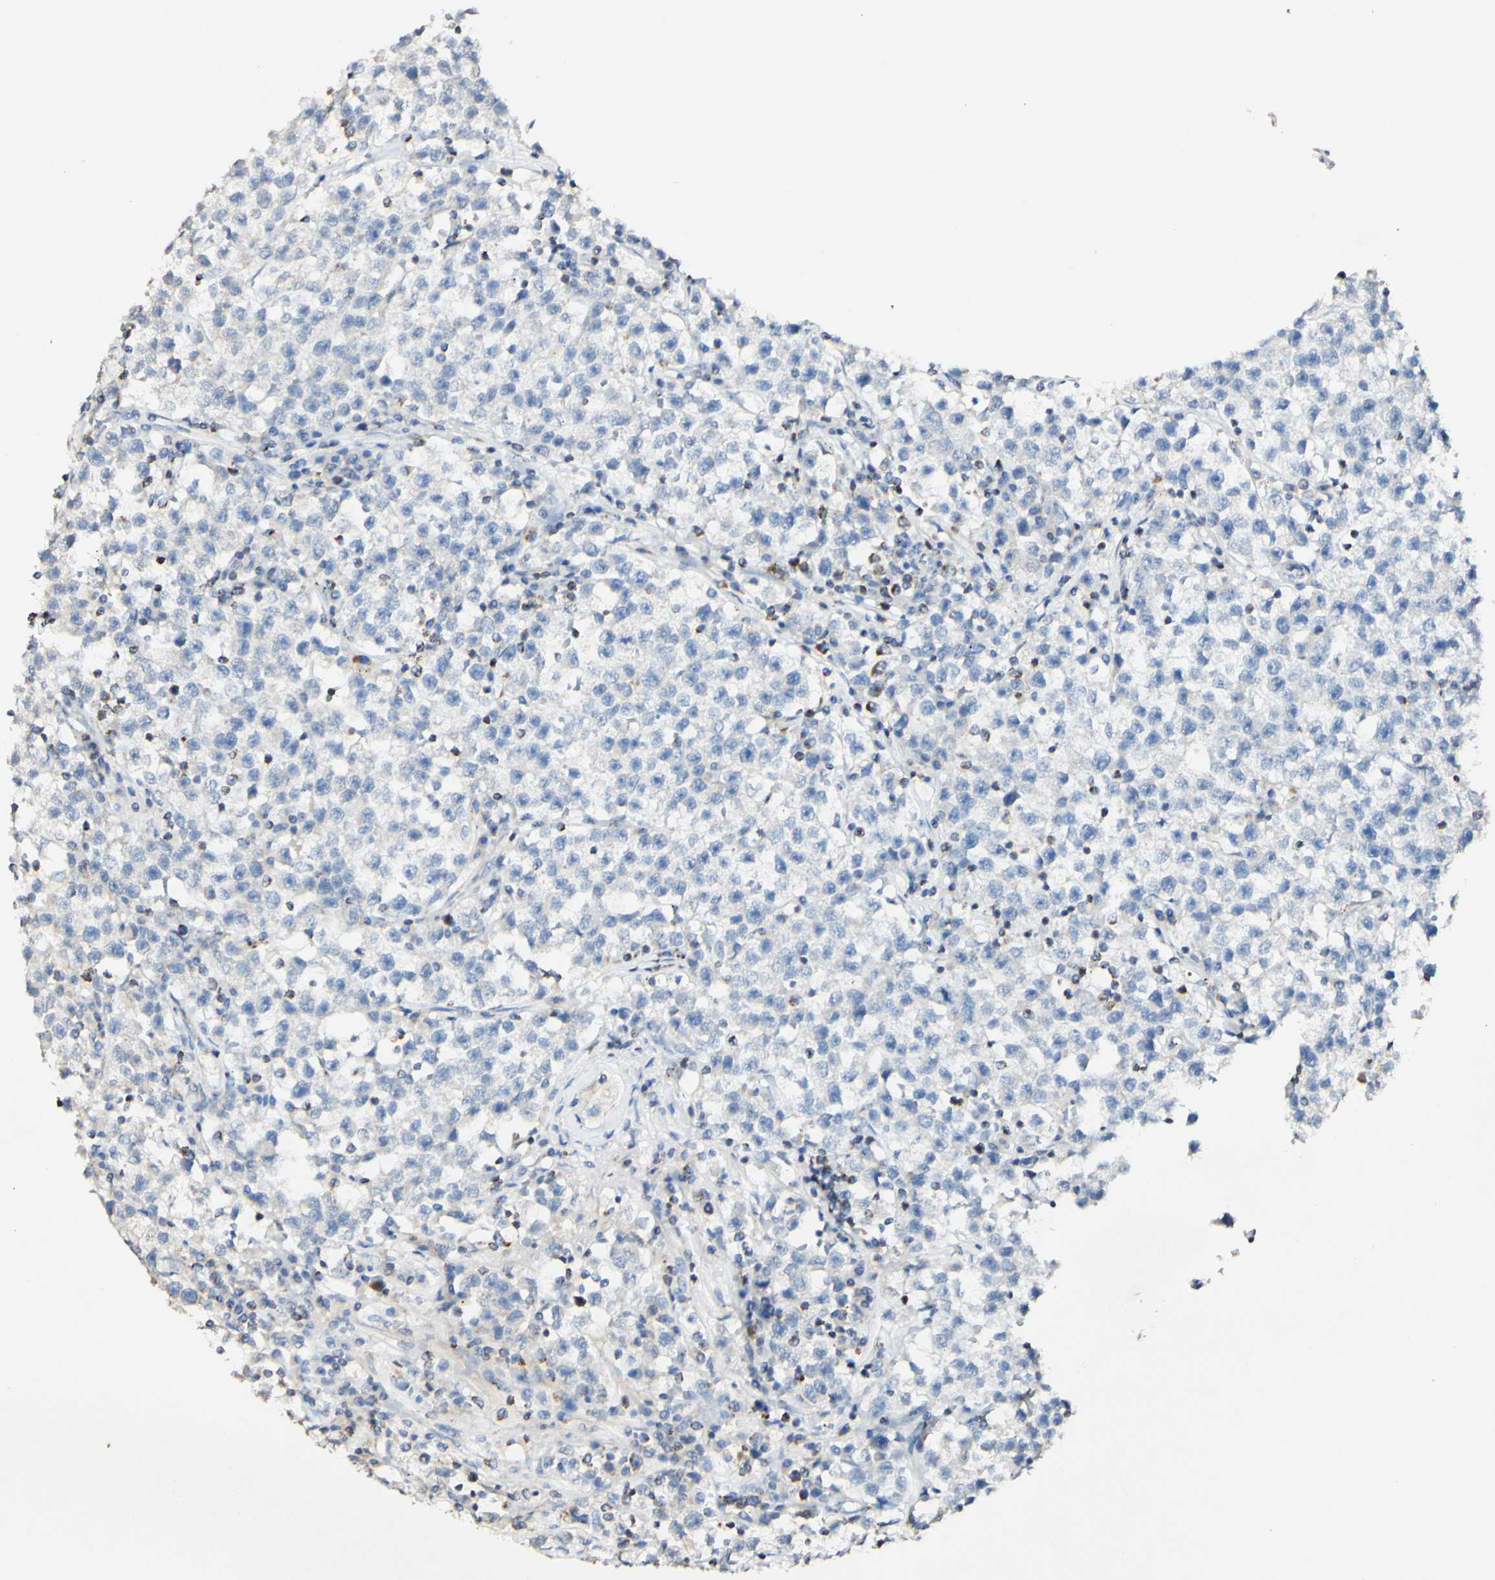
{"staining": {"intensity": "negative", "quantity": "none", "location": "none"}, "tissue": "testis cancer", "cell_type": "Tumor cells", "image_type": "cancer", "snomed": [{"axis": "morphology", "description": "Seminoma, NOS"}, {"axis": "topography", "description": "Testis"}], "caption": "Tumor cells show no significant protein staining in testis seminoma.", "gene": "OXCT1", "patient": {"sex": "male", "age": 22}}